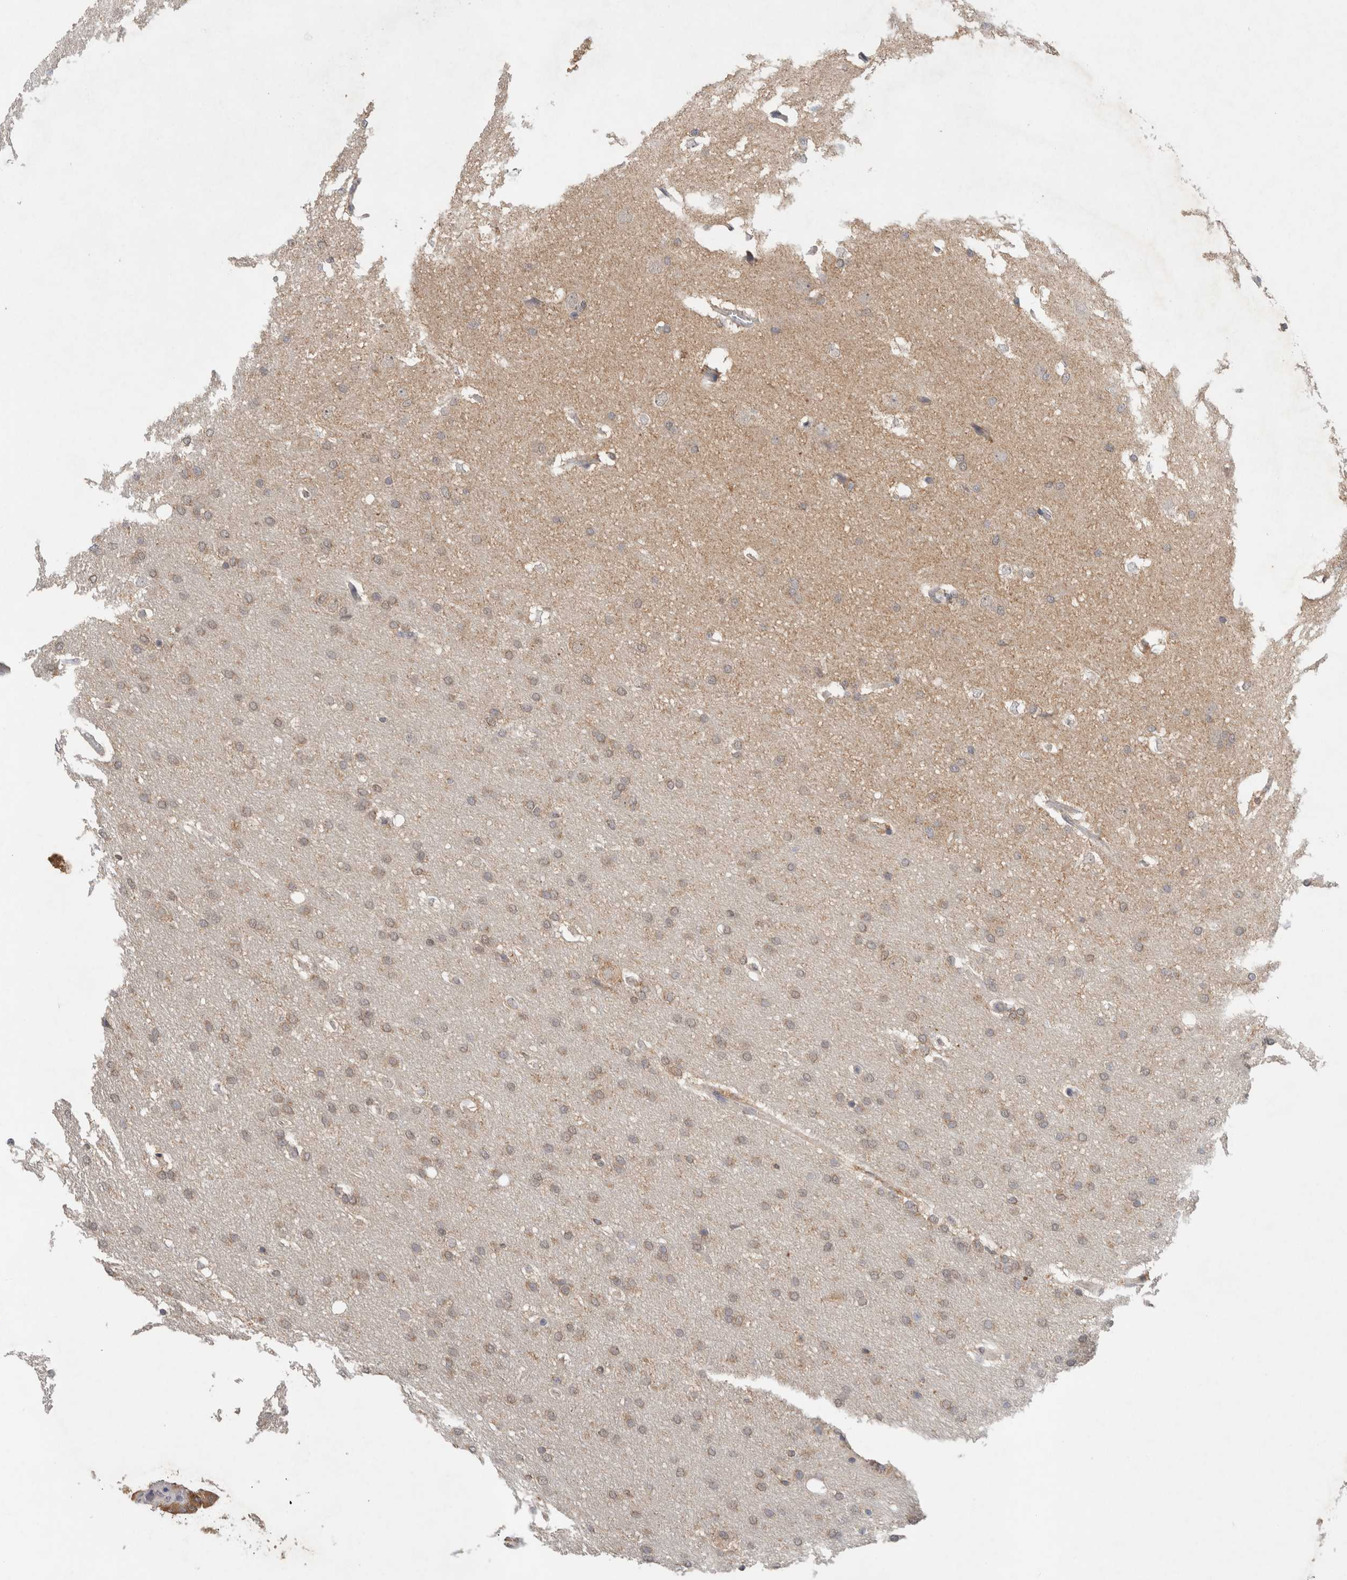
{"staining": {"intensity": "weak", "quantity": ">75%", "location": "nuclear"}, "tissue": "glioma", "cell_type": "Tumor cells", "image_type": "cancer", "snomed": [{"axis": "morphology", "description": "Glioma, malignant, Low grade"}, {"axis": "topography", "description": "Brain"}], "caption": "Human glioma stained with a brown dye displays weak nuclear positive staining in about >75% of tumor cells.", "gene": "RAB14", "patient": {"sex": "female", "age": 37}}